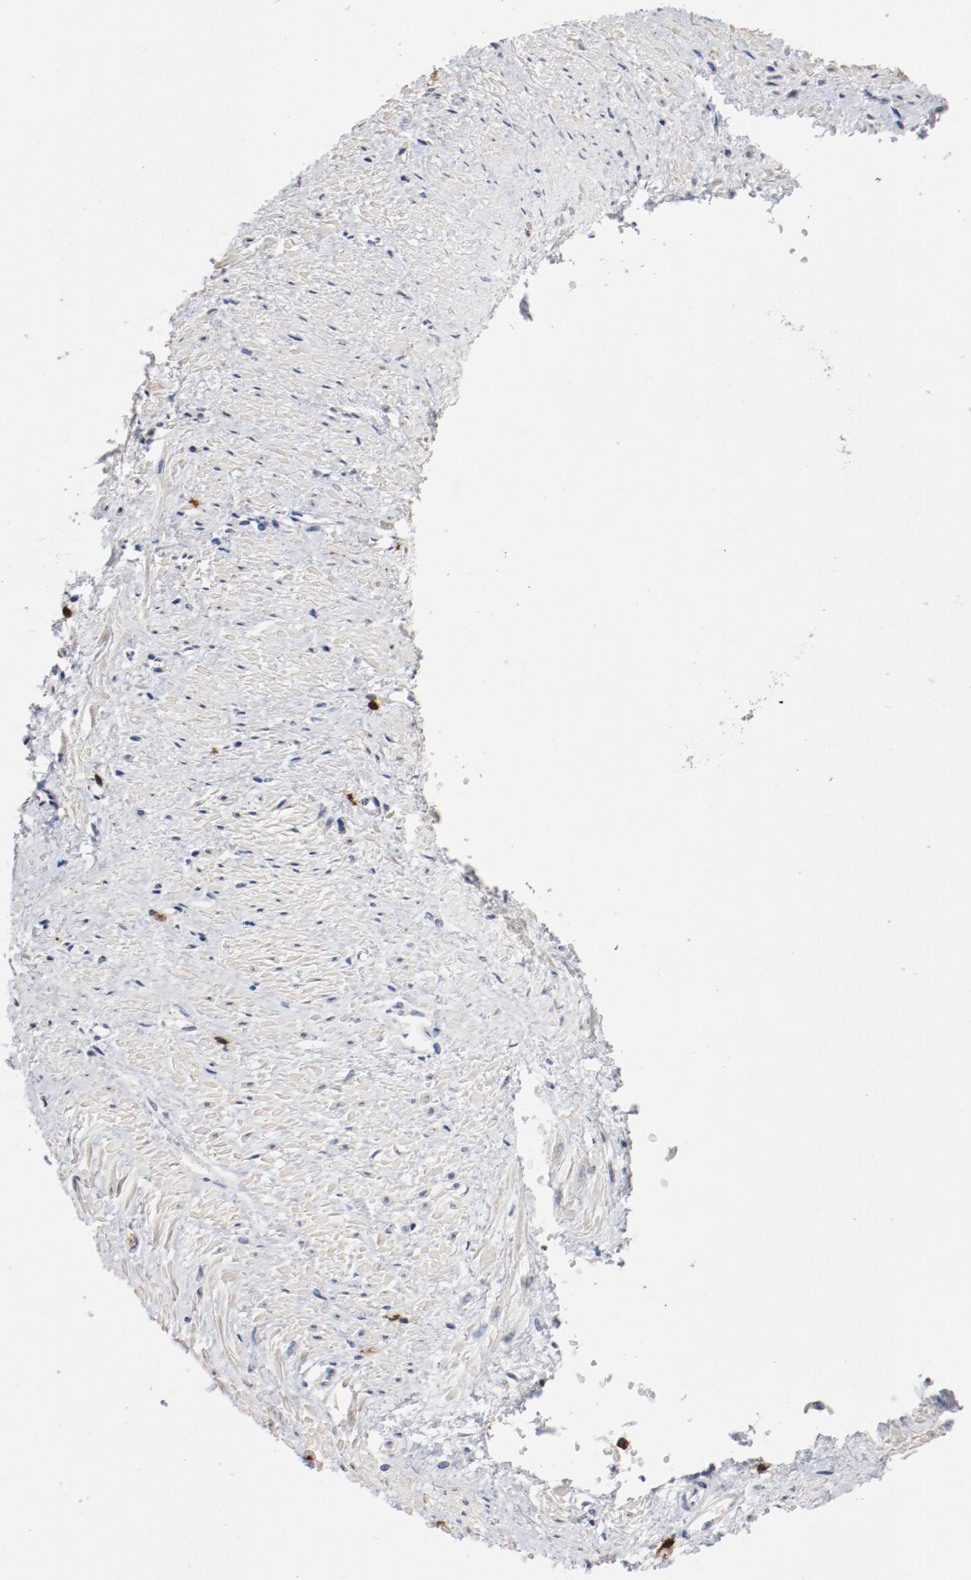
{"staining": {"intensity": "negative", "quantity": "none", "location": "none"}, "tissue": "smooth muscle", "cell_type": "Smooth muscle cells", "image_type": "normal", "snomed": [{"axis": "morphology", "description": "Normal tissue, NOS"}, {"axis": "topography", "description": "Smooth muscle"}, {"axis": "topography", "description": "Uterus"}], "caption": "High power microscopy histopathology image of an IHC histopathology image of unremarkable smooth muscle, revealing no significant positivity in smooth muscle cells. (Brightfield microscopy of DAB immunohistochemistry (IHC) at high magnification).", "gene": "CD247", "patient": {"sex": "female", "age": 39}}